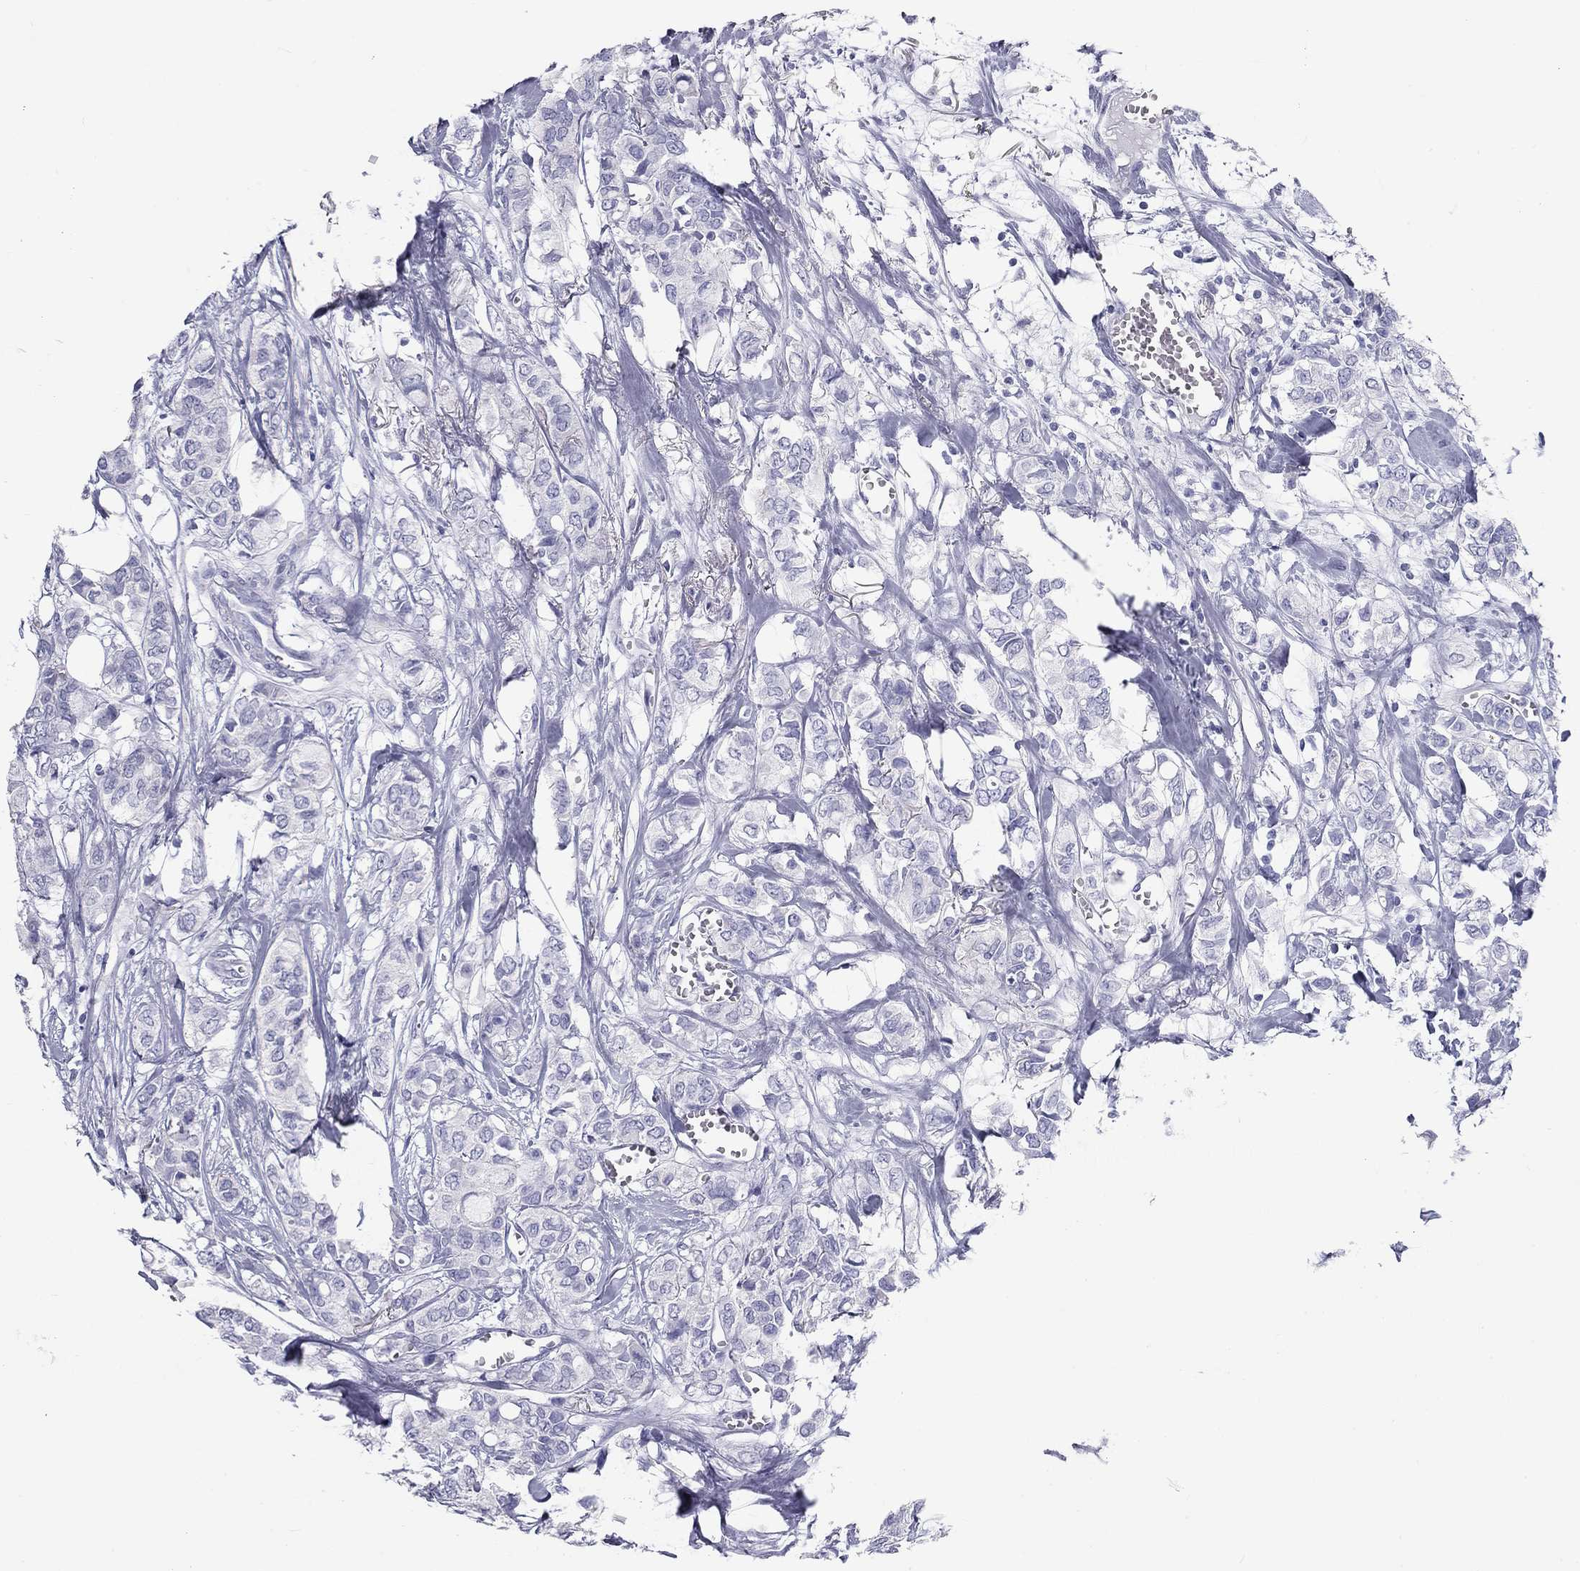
{"staining": {"intensity": "negative", "quantity": "none", "location": "none"}, "tissue": "breast cancer", "cell_type": "Tumor cells", "image_type": "cancer", "snomed": [{"axis": "morphology", "description": "Duct carcinoma"}, {"axis": "topography", "description": "Breast"}], "caption": "The histopathology image shows no significant staining in tumor cells of breast cancer. (Immunohistochemistry (ihc), brightfield microscopy, high magnification).", "gene": "DNALI1", "patient": {"sex": "female", "age": 85}}